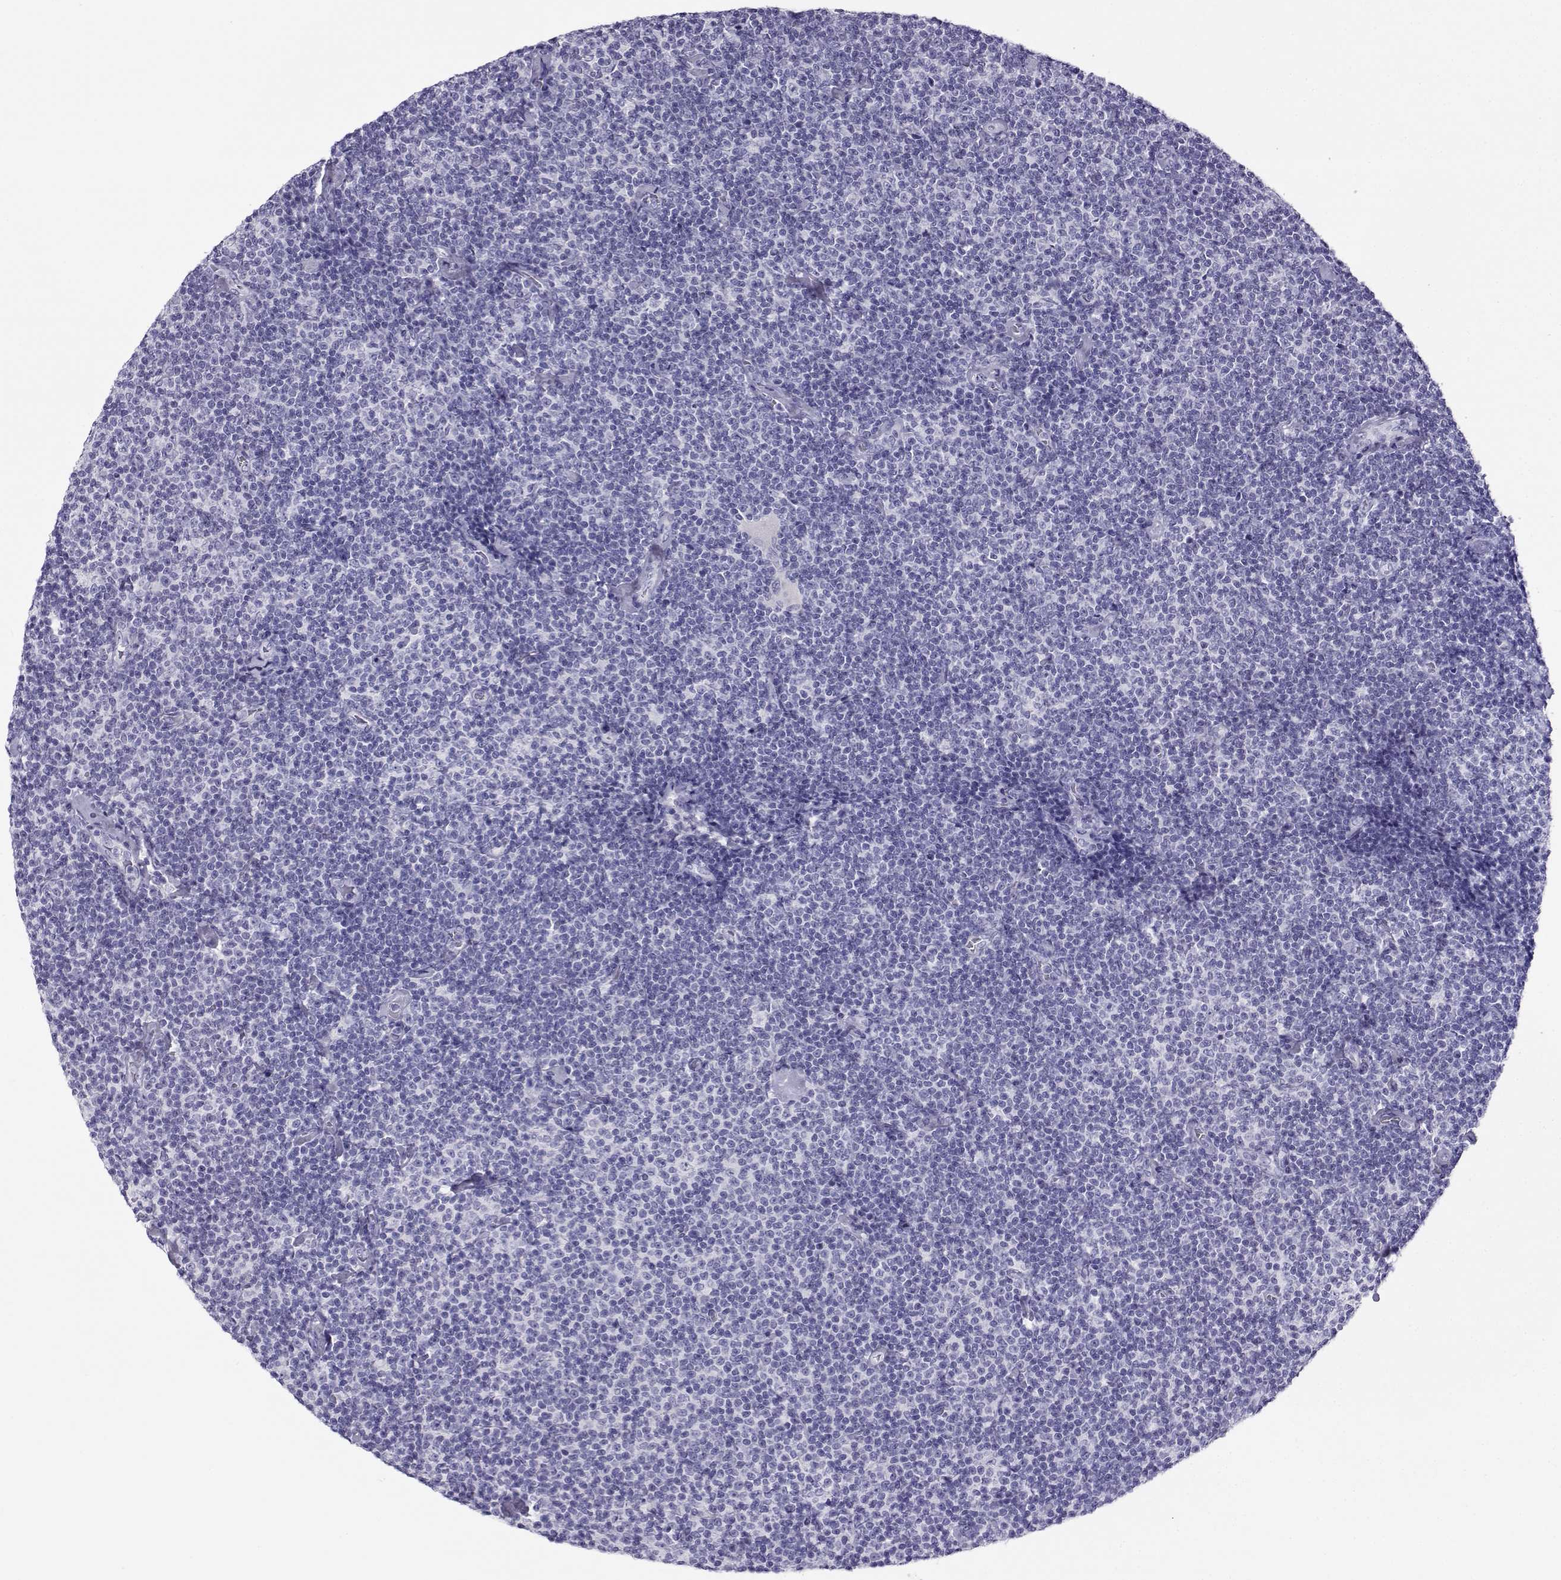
{"staining": {"intensity": "negative", "quantity": "none", "location": "none"}, "tissue": "lymphoma", "cell_type": "Tumor cells", "image_type": "cancer", "snomed": [{"axis": "morphology", "description": "Malignant lymphoma, non-Hodgkin's type, Low grade"}, {"axis": "topography", "description": "Lymph node"}], "caption": "Lymphoma was stained to show a protein in brown. There is no significant expression in tumor cells.", "gene": "RHOXF2", "patient": {"sex": "male", "age": 81}}